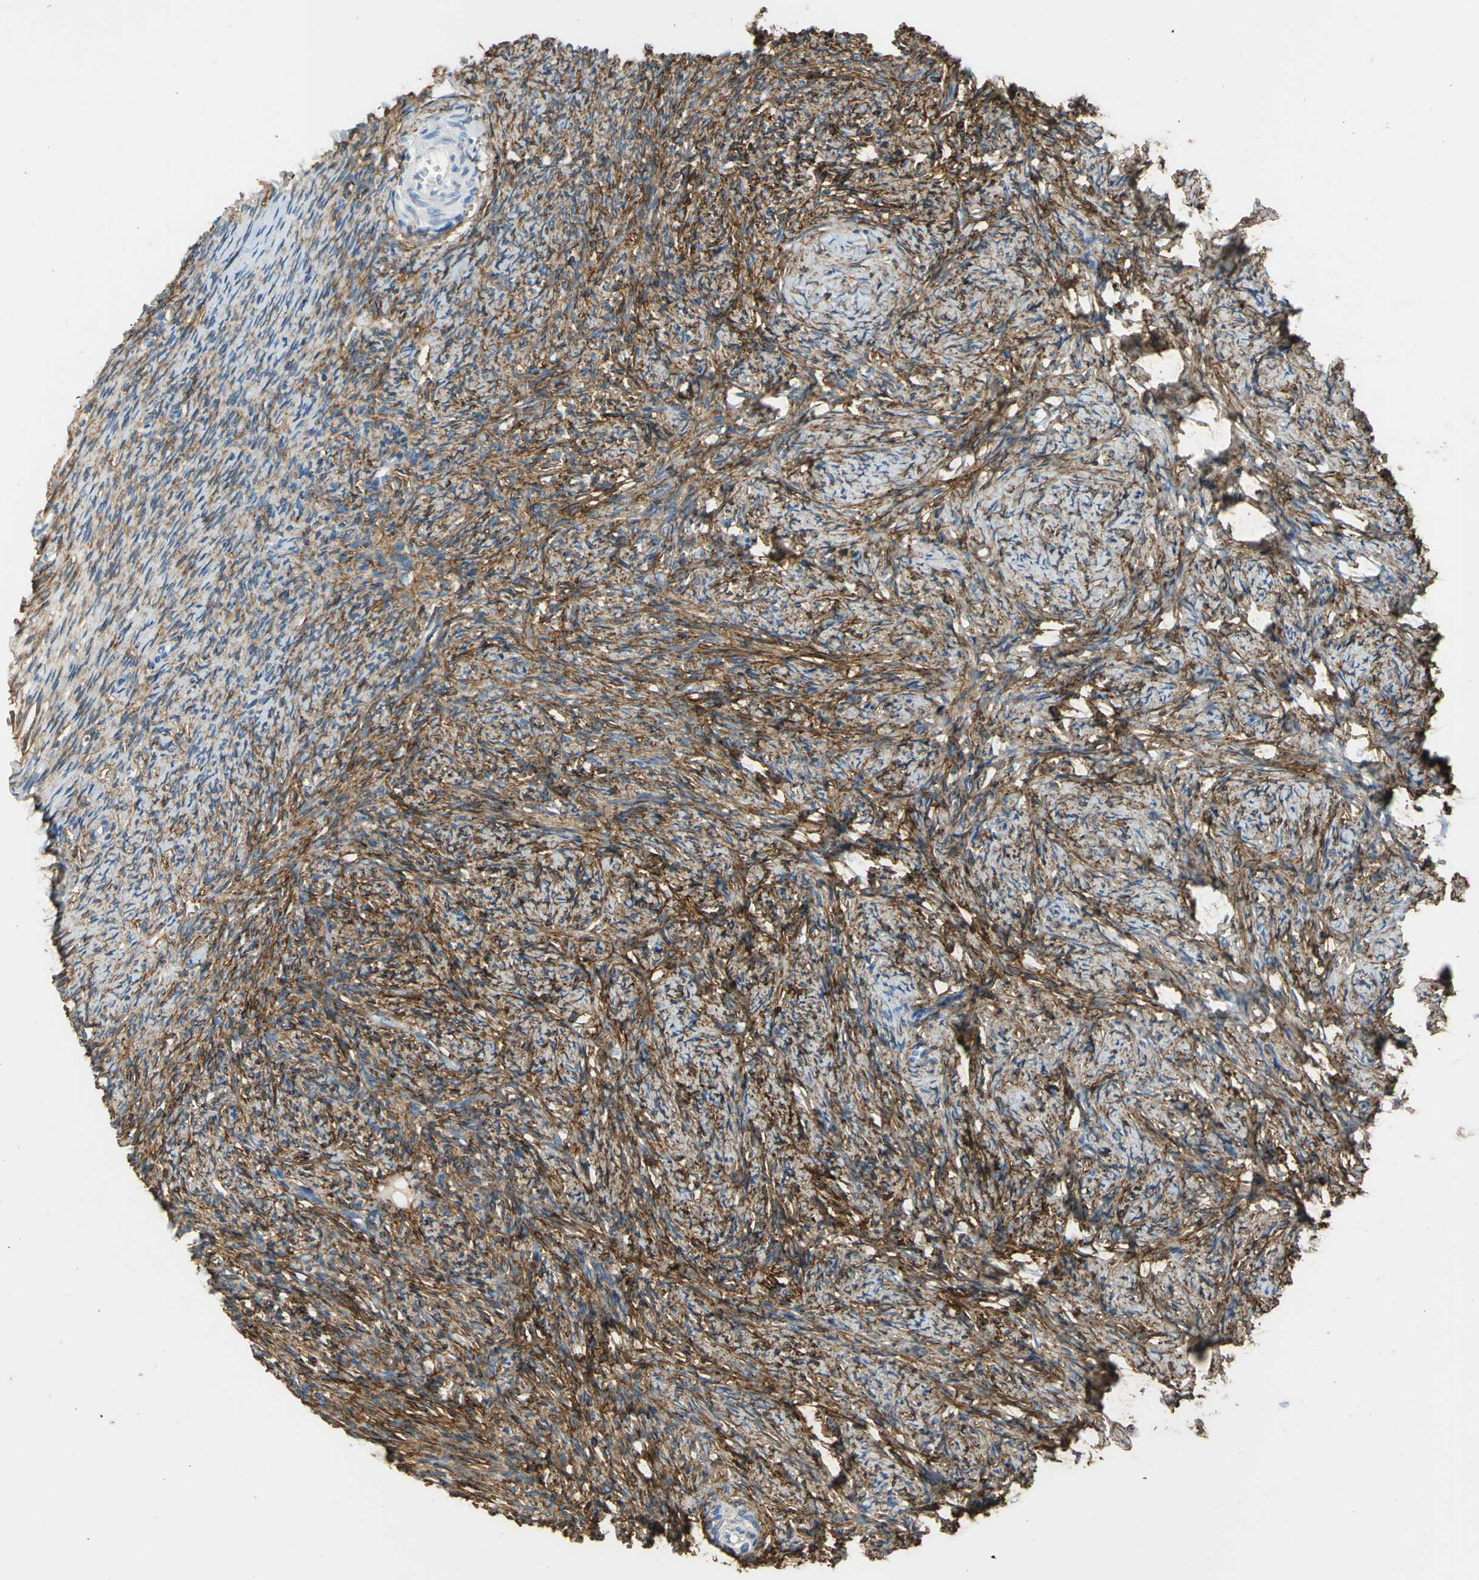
{"staining": {"intensity": "strong", "quantity": ">75%", "location": "cytoplasmic/membranous"}, "tissue": "ovary", "cell_type": "Follicle cells", "image_type": "normal", "snomed": [{"axis": "morphology", "description": "Normal tissue, NOS"}, {"axis": "topography", "description": "Ovary"}], "caption": "High-power microscopy captured an immunohistochemistry (IHC) image of normal ovary, revealing strong cytoplasmic/membranous expression in approximately >75% of follicle cells.", "gene": "AKAP12", "patient": {"sex": "female", "age": 60}}